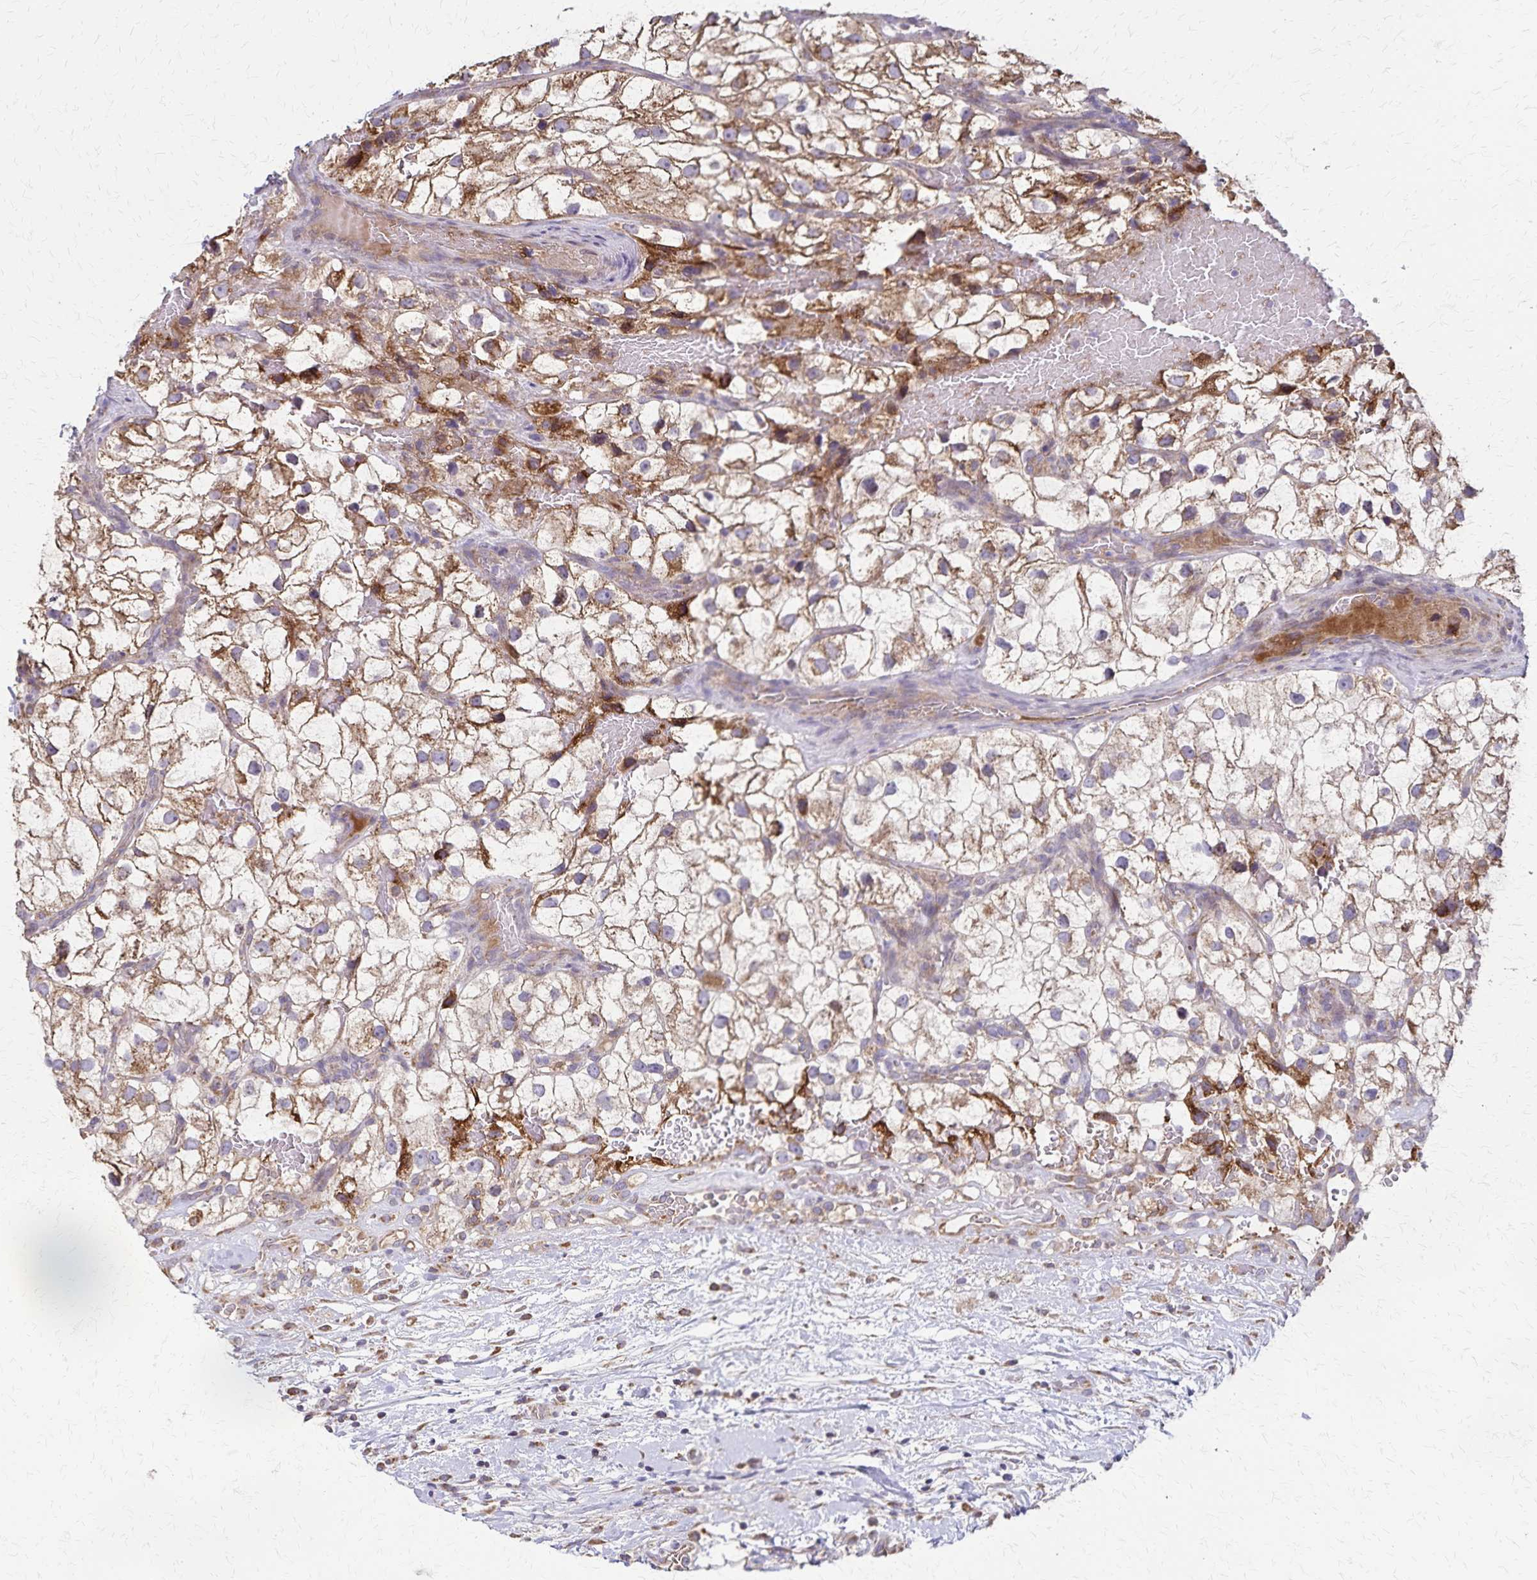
{"staining": {"intensity": "moderate", "quantity": "<25%", "location": "cytoplasmic/membranous"}, "tissue": "renal cancer", "cell_type": "Tumor cells", "image_type": "cancer", "snomed": [{"axis": "morphology", "description": "Adenocarcinoma, NOS"}, {"axis": "topography", "description": "Kidney"}], "caption": "Approximately <25% of tumor cells in human renal adenocarcinoma reveal moderate cytoplasmic/membranous protein positivity as visualized by brown immunohistochemical staining.", "gene": "RNF10", "patient": {"sex": "male", "age": 59}}